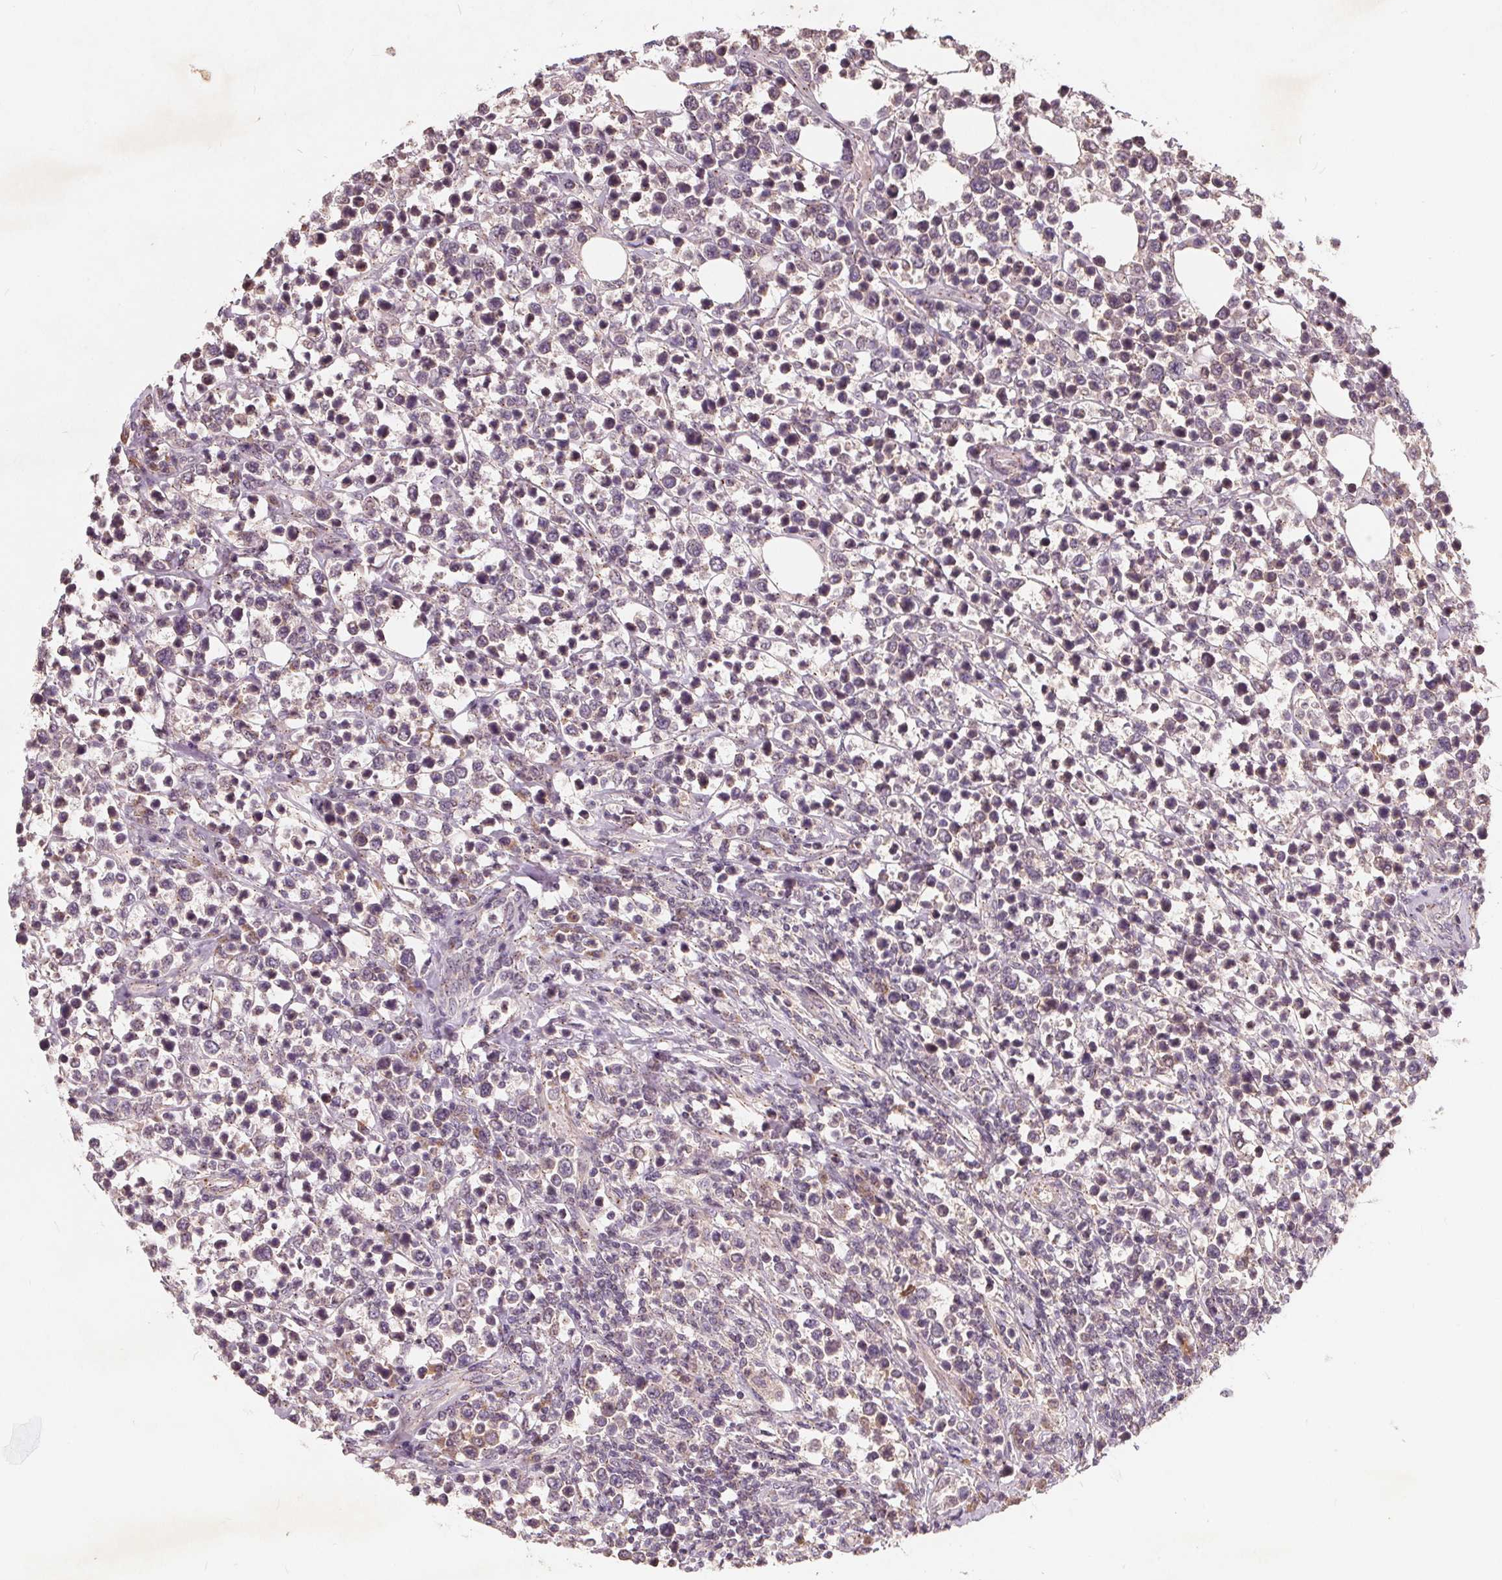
{"staining": {"intensity": "weak", "quantity": "<25%", "location": "cytoplasmic/membranous"}, "tissue": "lymphoma", "cell_type": "Tumor cells", "image_type": "cancer", "snomed": [{"axis": "morphology", "description": "Malignant lymphoma, non-Hodgkin's type, High grade"}, {"axis": "topography", "description": "Soft tissue"}], "caption": "The IHC micrograph has no significant staining in tumor cells of malignant lymphoma, non-Hodgkin's type (high-grade) tissue.", "gene": "CSNK1G2", "patient": {"sex": "female", "age": 56}}